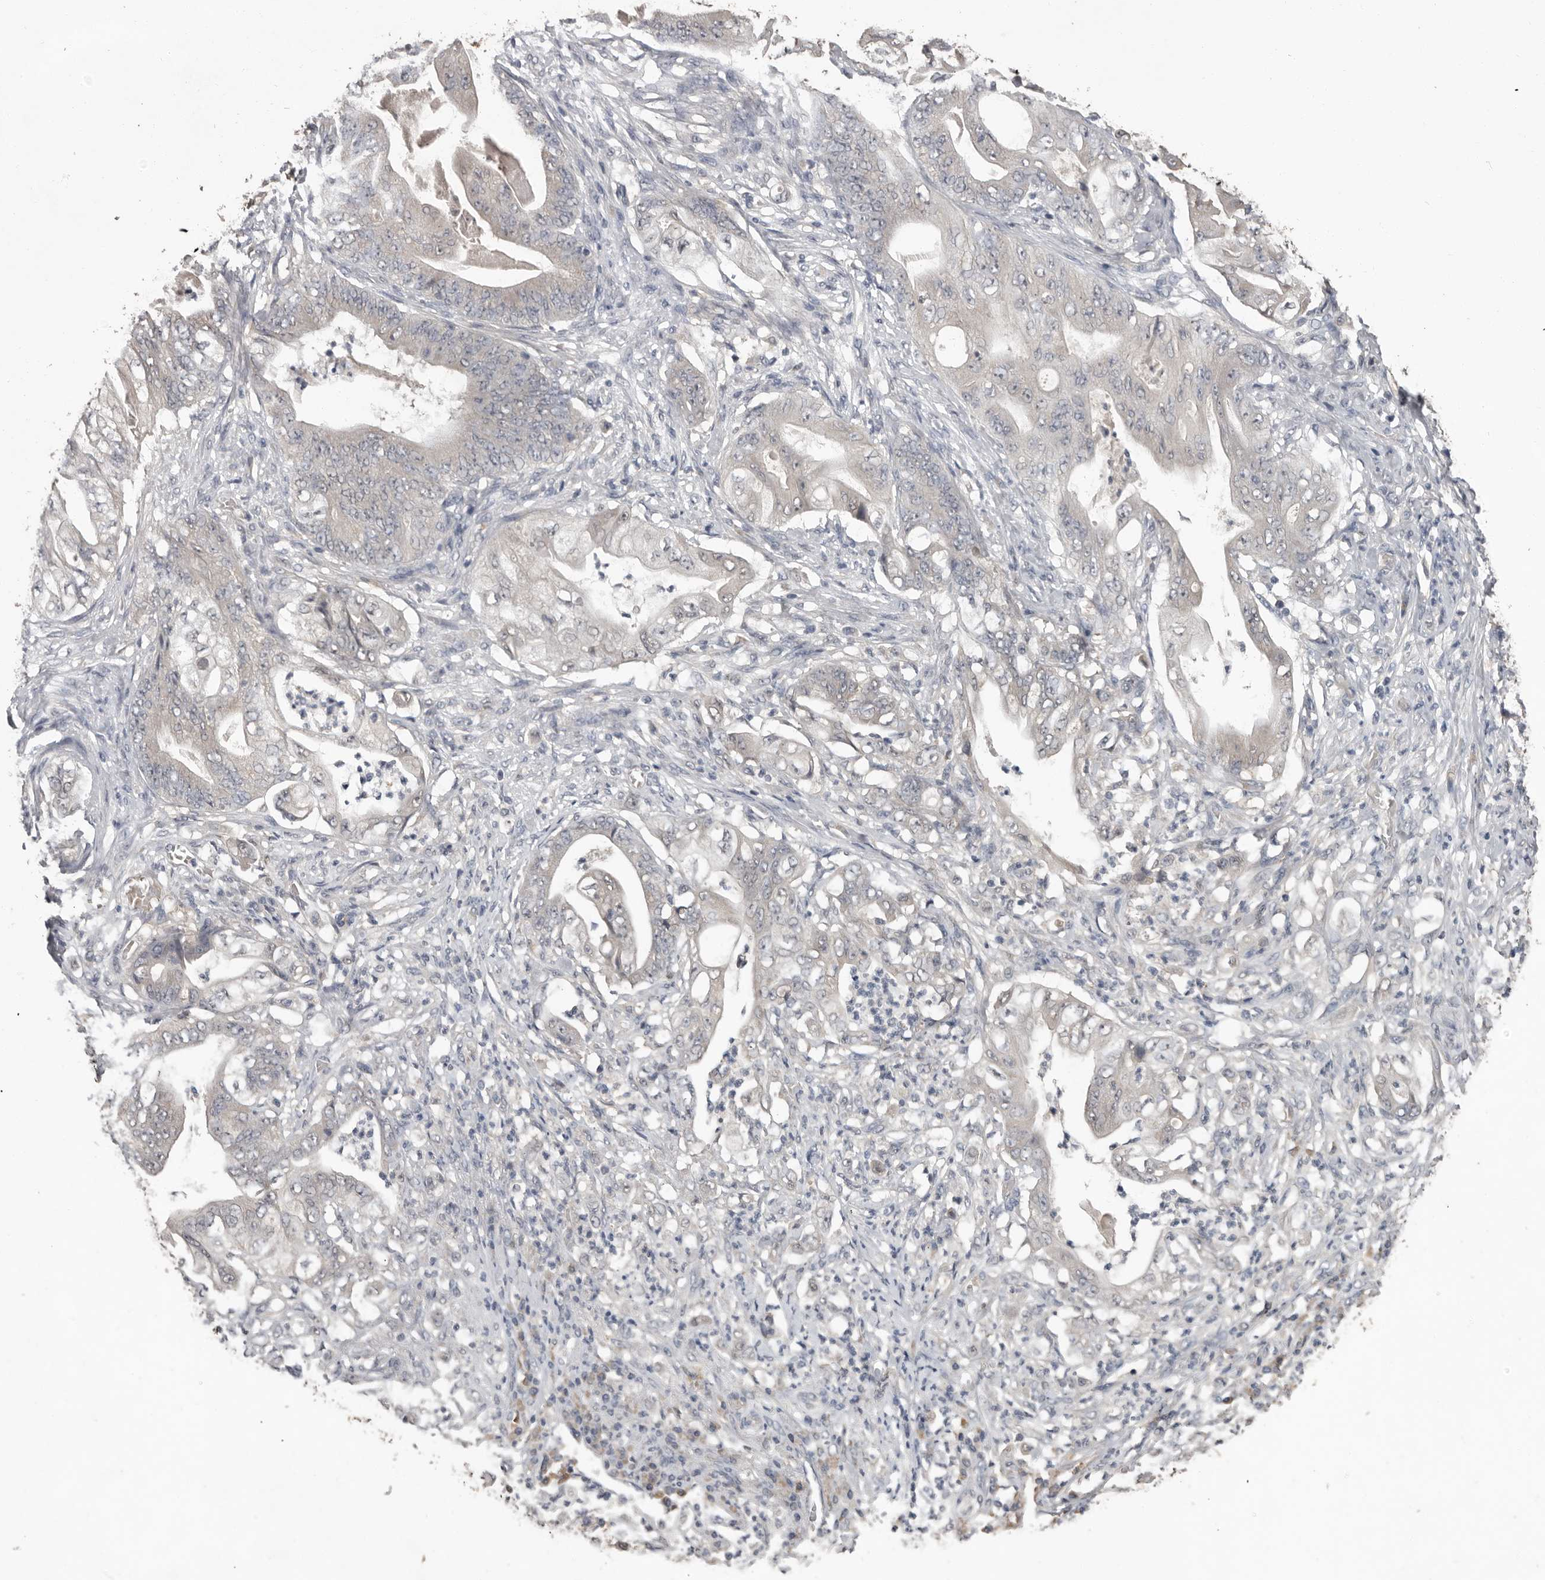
{"staining": {"intensity": "negative", "quantity": "none", "location": "none"}, "tissue": "stomach cancer", "cell_type": "Tumor cells", "image_type": "cancer", "snomed": [{"axis": "morphology", "description": "Adenocarcinoma, NOS"}, {"axis": "topography", "description": "Stomach"}], "caption": "DAB immunohistochemical staining of stomach cancer exhibits no significant positivity in tumor cells.", "gene": "MTF1", "patient": {"sex": "female", "age": 73}}